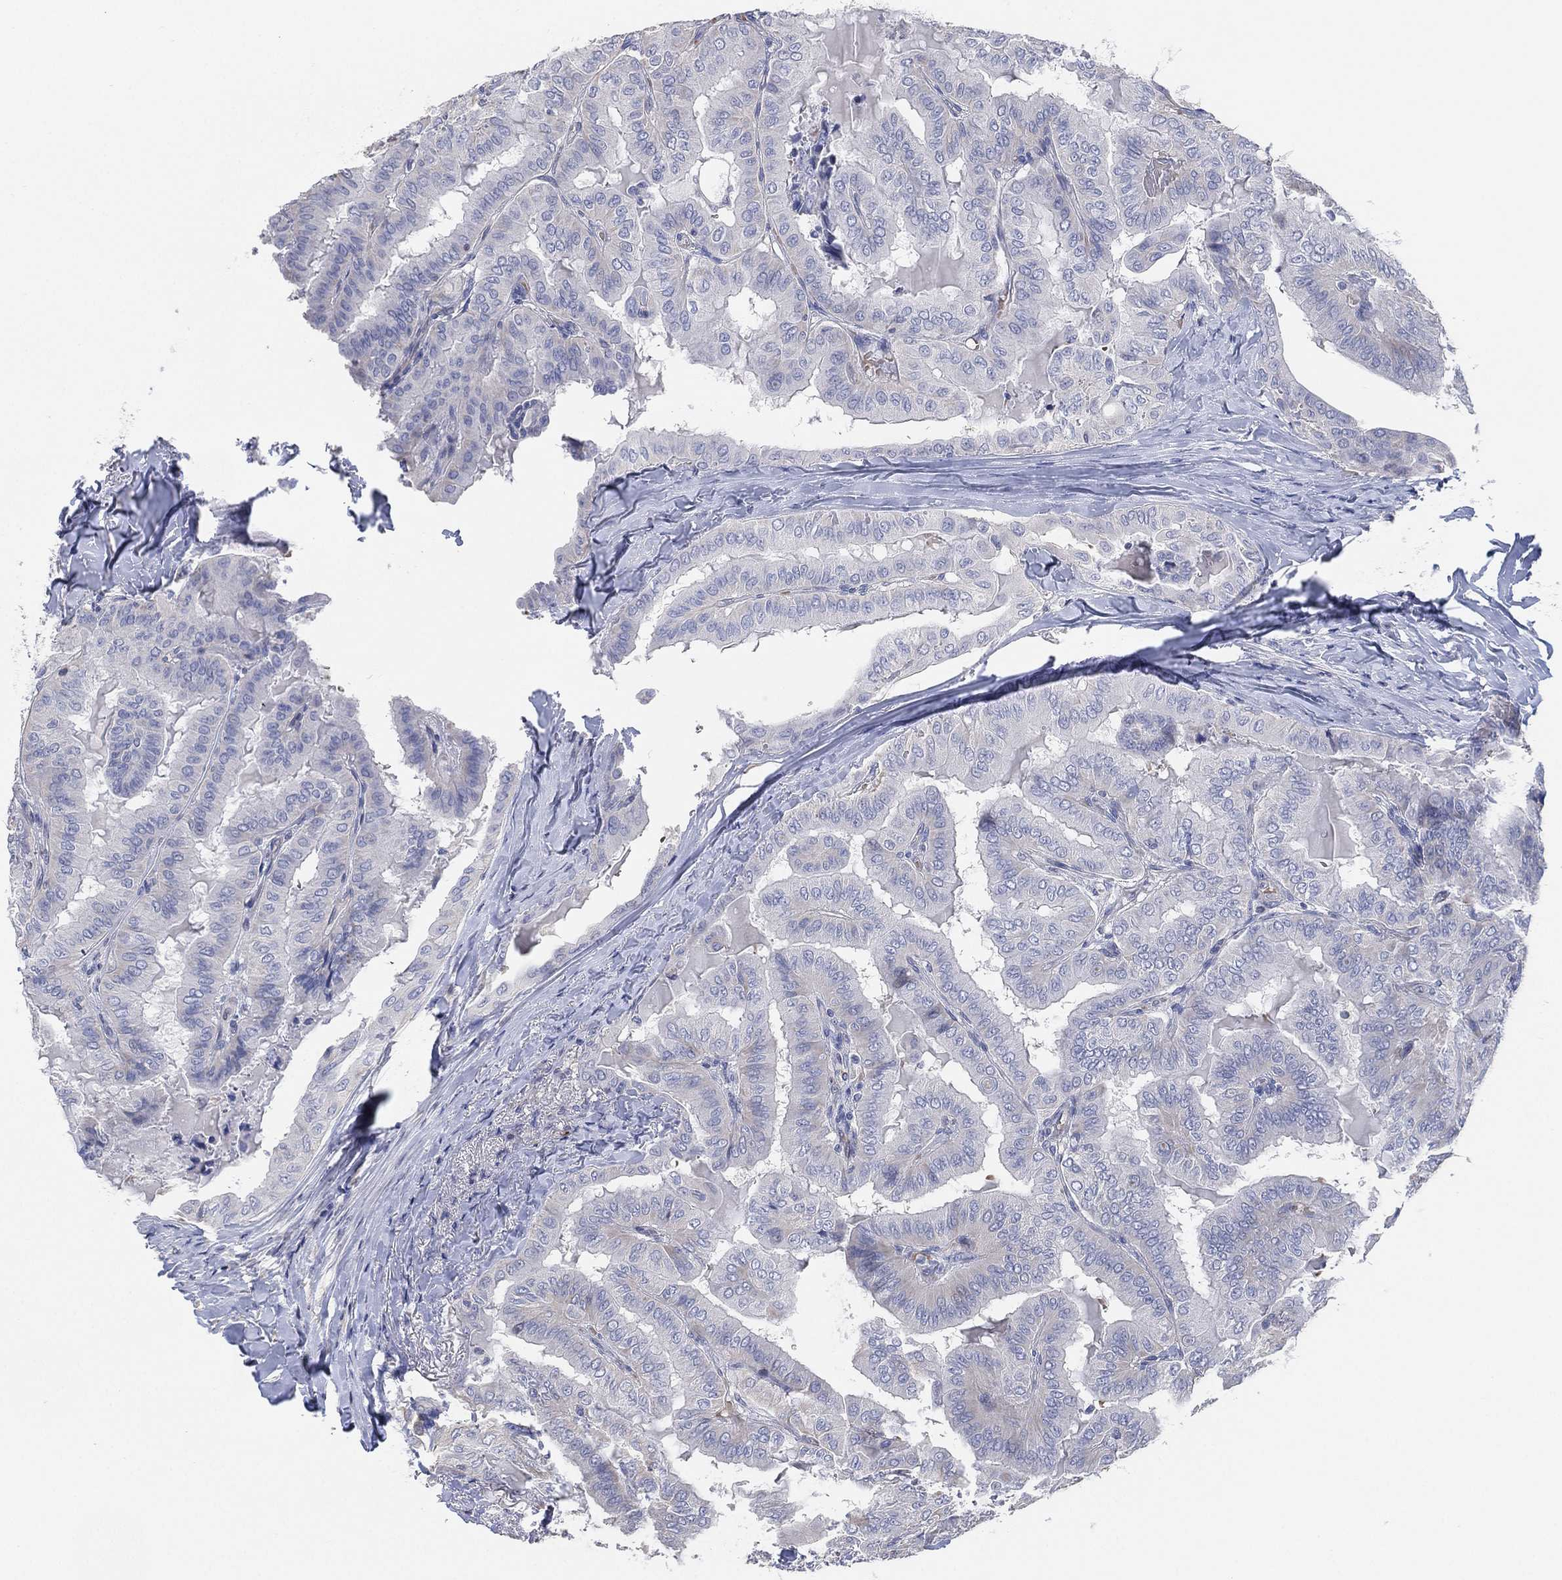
{"staining": {"intensity": "negative", "quantity": "none", "location": "none"}, "tissue": "thyroid cancer", "cell_type": "Tumor cells", "image_type": "cancer", "snomed": [{"axis": "morphology", "description": "Papillary adenocarcinoma, NOS"}, {"axis": "topography", "description": "Thyroid gland"}], "caption": "A high-resolution micrograph shows immunohistochemistry (IHC) staining of thyroid papillary adenocarcinoma, which exhibits no significant expression in tumor cells.", "gene": "CFTR", "patient": {"sex": "female", "age": 68}}